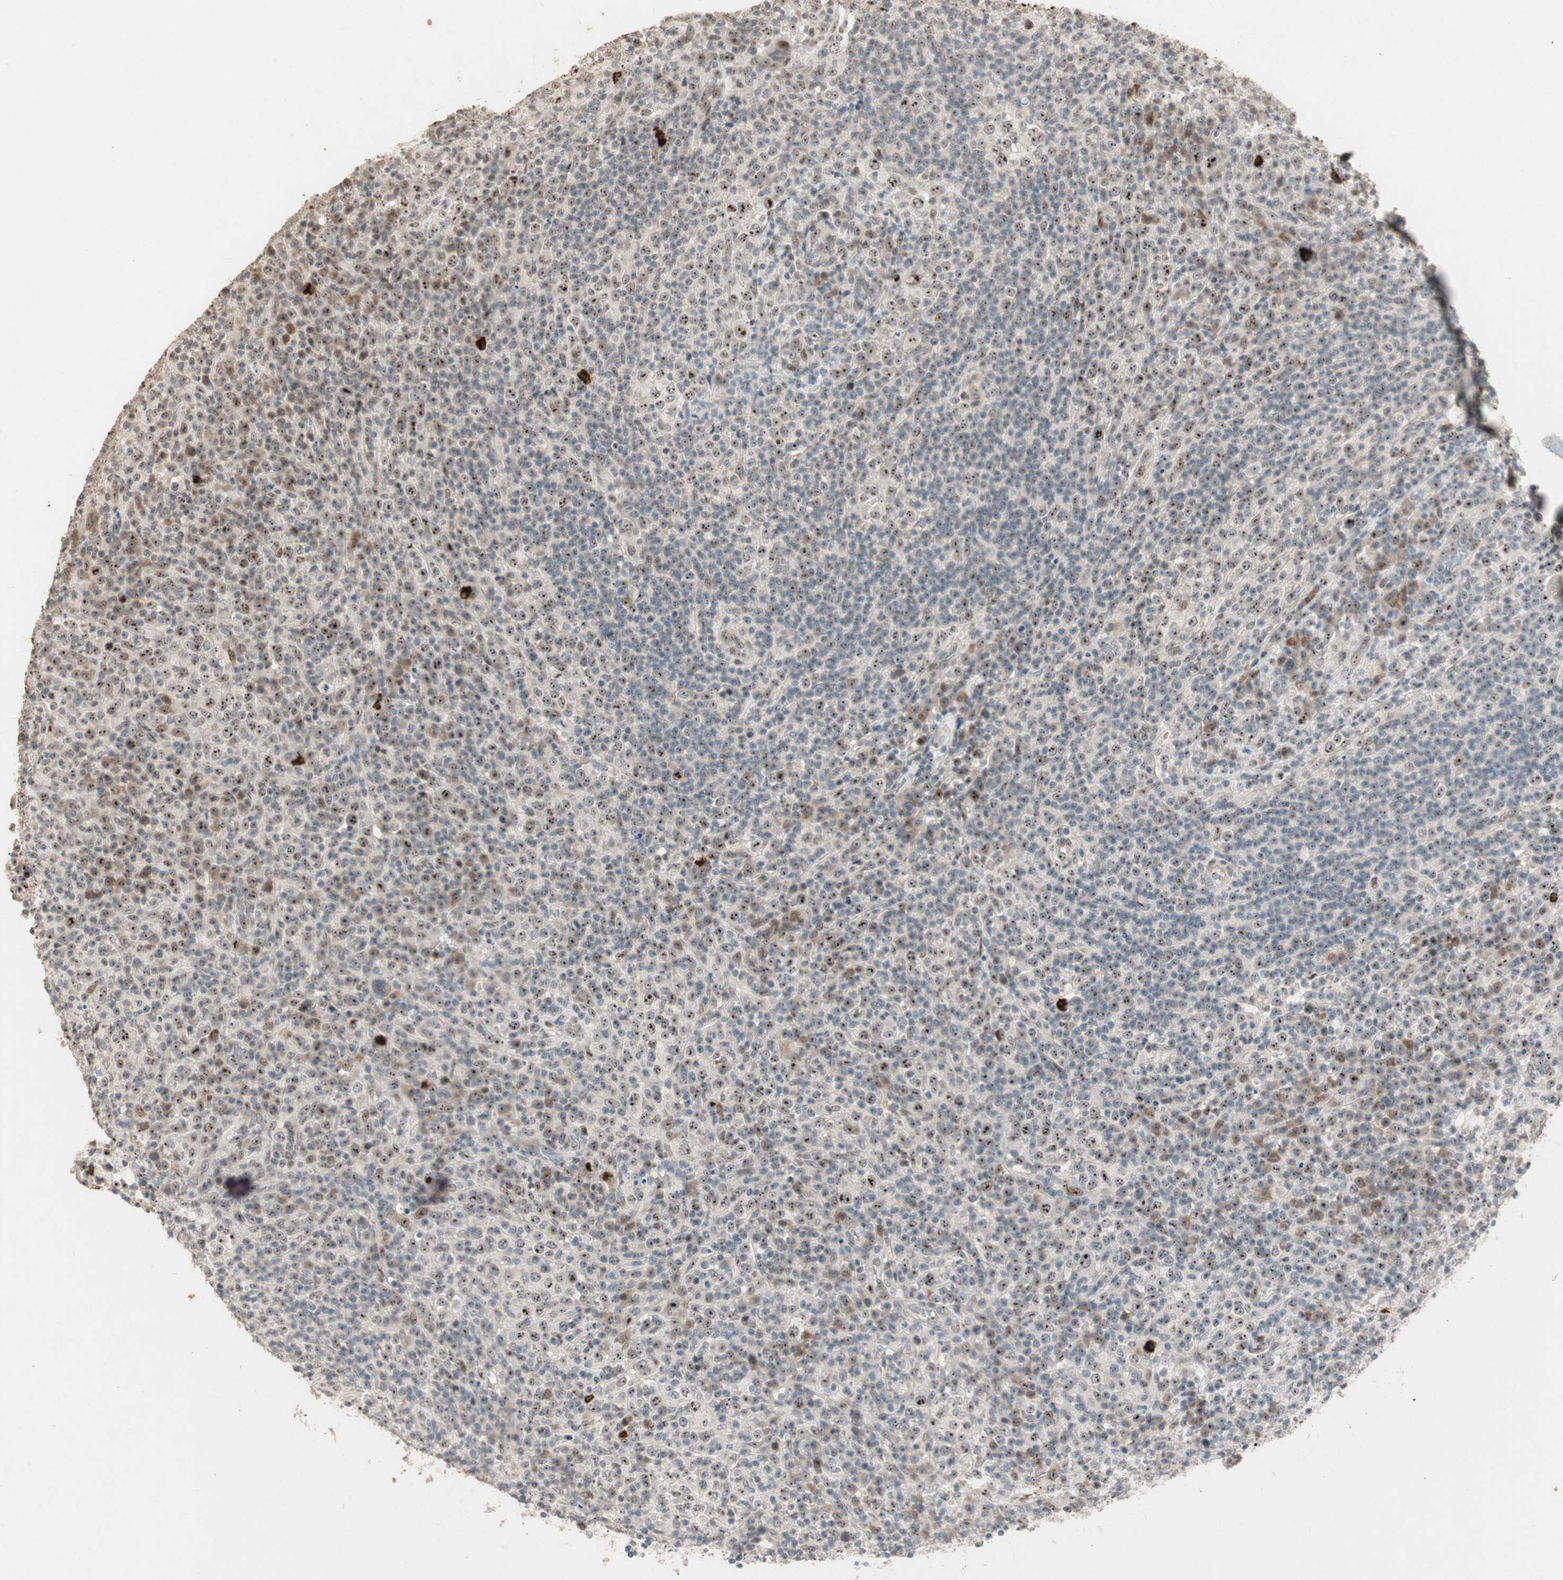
{"staining": {"intensity": "moderate", "quantity": ">75%", "location": "nuclear"}, "tissue": "lymphoma", "cell_type": "Tumor cells", "image_type": "cancer", "snomed": [{"axis": "morphology", "description": "Malignant lymphoma, non-Hodgkin's type, High grade"}, {"axis": "topography", "description": "Lymph node"}], "caption": "Lymphoma stained with DAB immunohistochemistry exhibits medium levels of moderate nuclear staining in about >75% of tumor cells. The protein of interest is stained brown, and the nuclei are stained in blue (DAB (3,3'-diaminobenzidine) IHC with brightfield microscopy, high magnification).", "gene": "ETV4", "patient": {"sex": "female", "age": 76}}